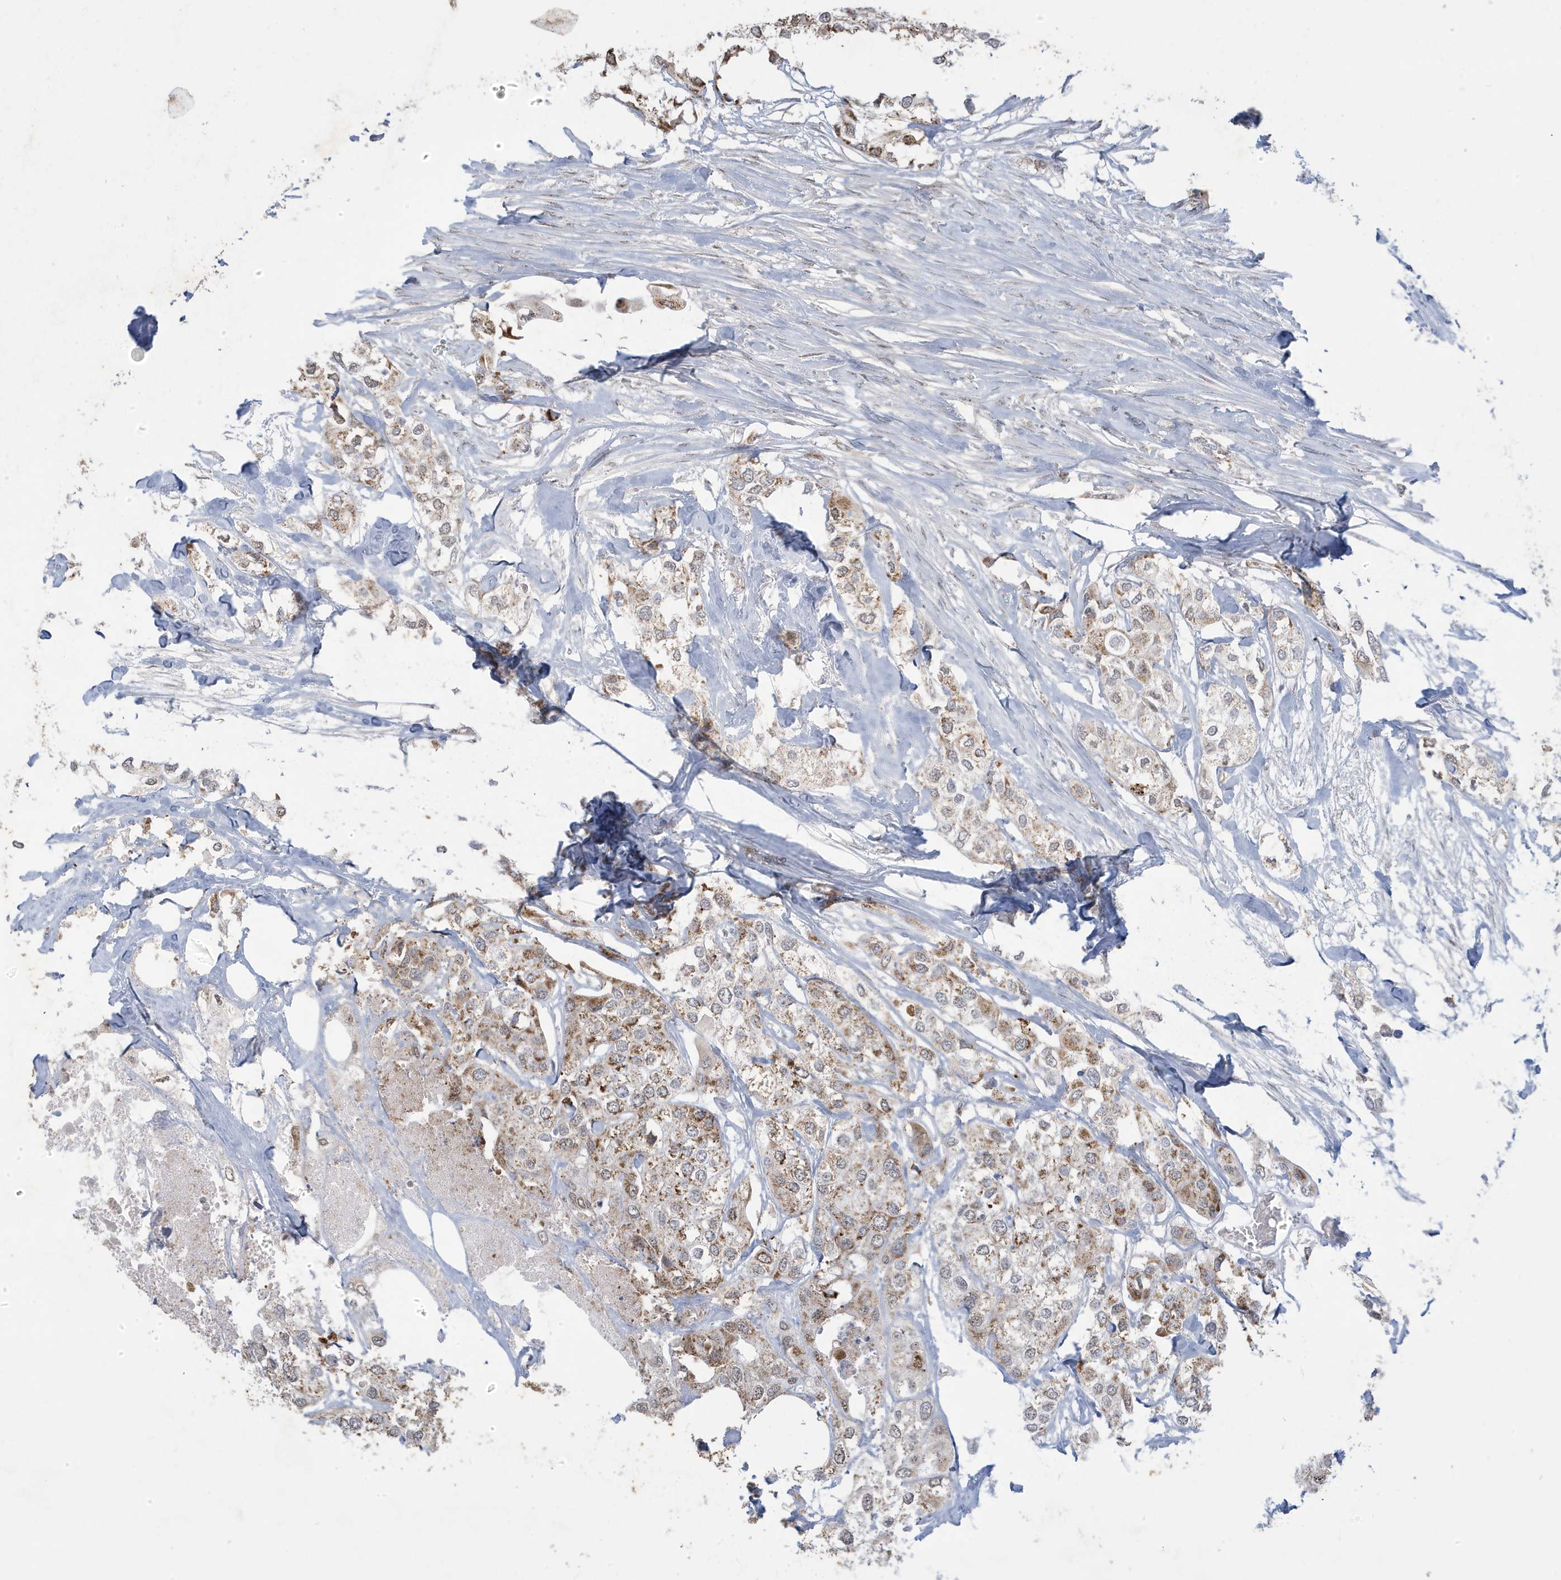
{"staining": {"intensity": "moderate", "quantity": "25%-75%", "location": "cytoplasmic/membranous"}, "tissue": "urothelial cancer", "cell_type": "Tumor cells", "image_type": "cancer", "snomed": [{"axis": "morphology", "description": "Urothelial carcinoma, High grade"}, {"axis": "topography", "description": "Urinary bladder"}], "caption": "The immunohistochemical stain labels moderate cytoplasmic/membranous expression in tumor cells of urothelial cancer tissue. The protein of interest is stained brown, and the nuclei are stained in blue (DAB (3,3'-diaminobenzidine) IHC with brightfield microscopy, high magnification).", "gene": "FNDC1", "patient": {"sex": "male", "age": 64}}